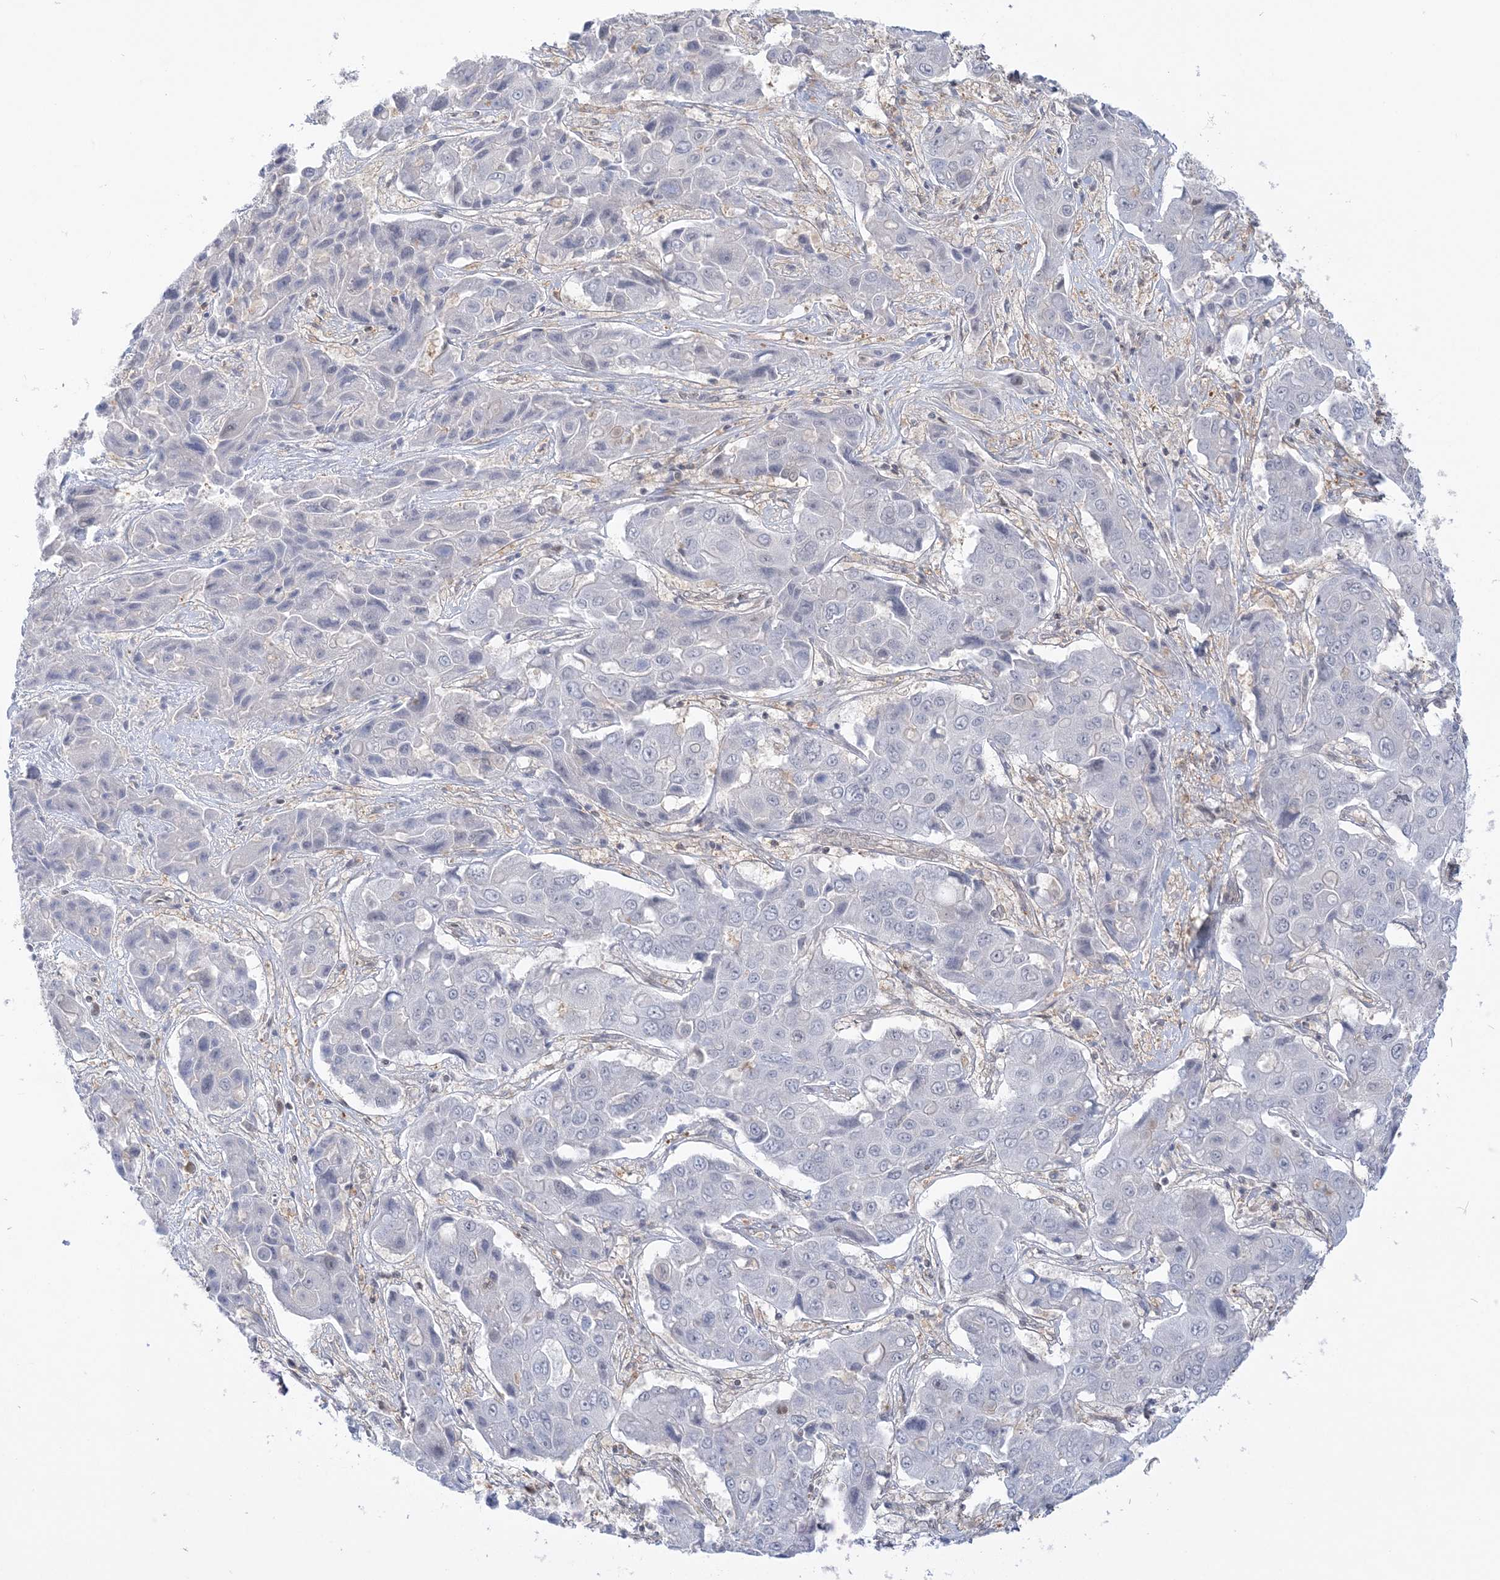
{"staining": {"intensity": "negative", "quantity": "none", "location": "none"}, "tissue": "liver cancer", "cell_type": "Tumor cells", "image_type": "cancer", "snomed": [{"axis": "morphology", "description": "Cholangiocarcinoma"}, {"axis": "topography", "description": "Liver"}], "caption": "Immunohistochemical staining of cholangiocarcinoma (liver) exhibits no significant positivity in tumor cells.", "gene": "THADA", "patient": {"sex": "male", "age": 67}}